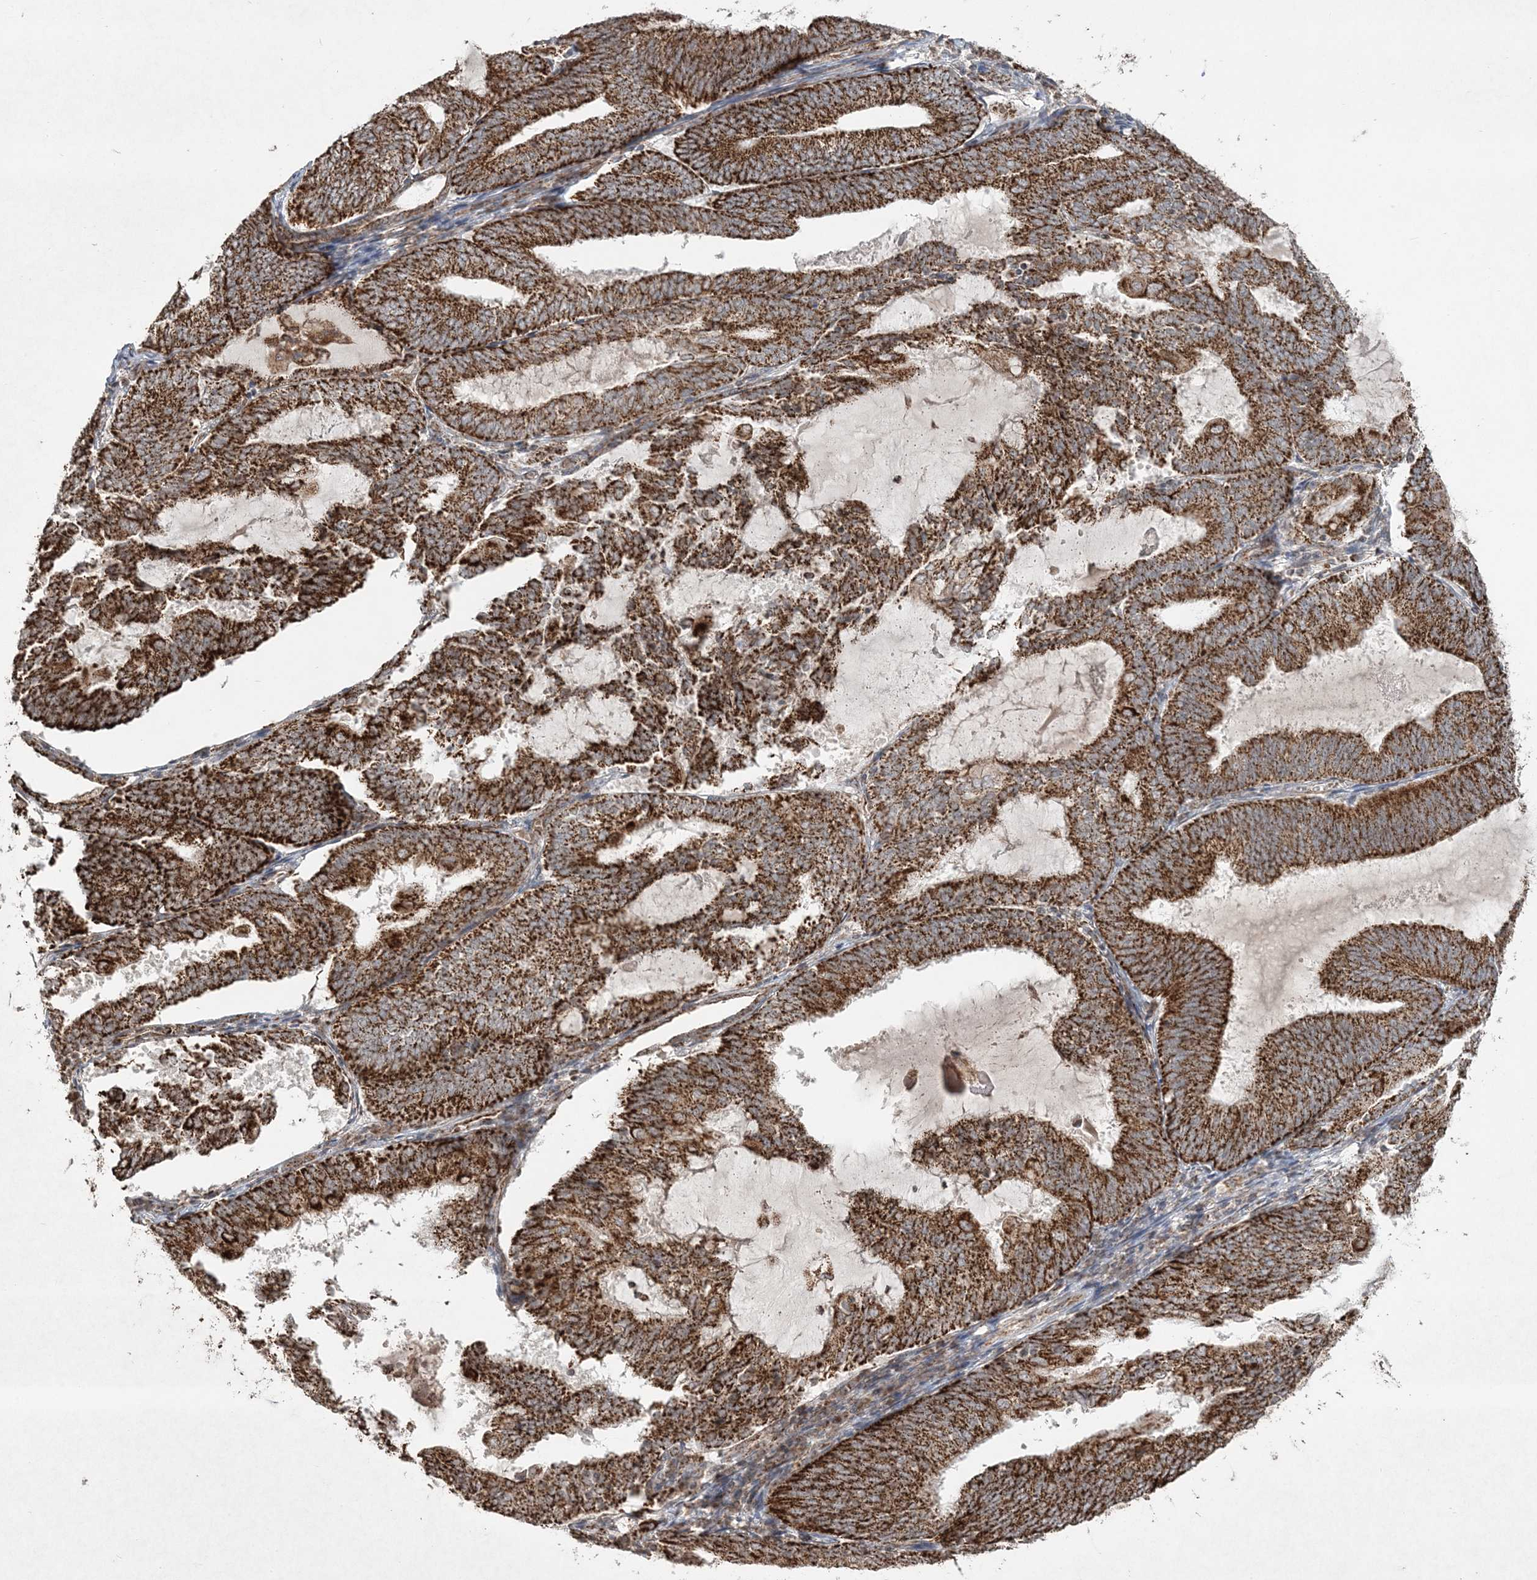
{"staining": {"intensity": "strong", "quantity": ">75%", "location": "cytoplasmic/membranous"}, "tissue": "endometrial cancer", "cell_type": "Tumor cells", "image_type": "cancer", "snomed": [{"axis": "morphology", "description": "Adenocarcinoma, NOS"}, {"axis": "topography", "description": "Endometrium"}], "caption": "Endometrial adenocarcinoma stained for a protein shows strong cytoplasmic/membranous positivity in tumor cells.", "gene": "LRPPRC", "patient": {"sex": "female", "age": 81}}